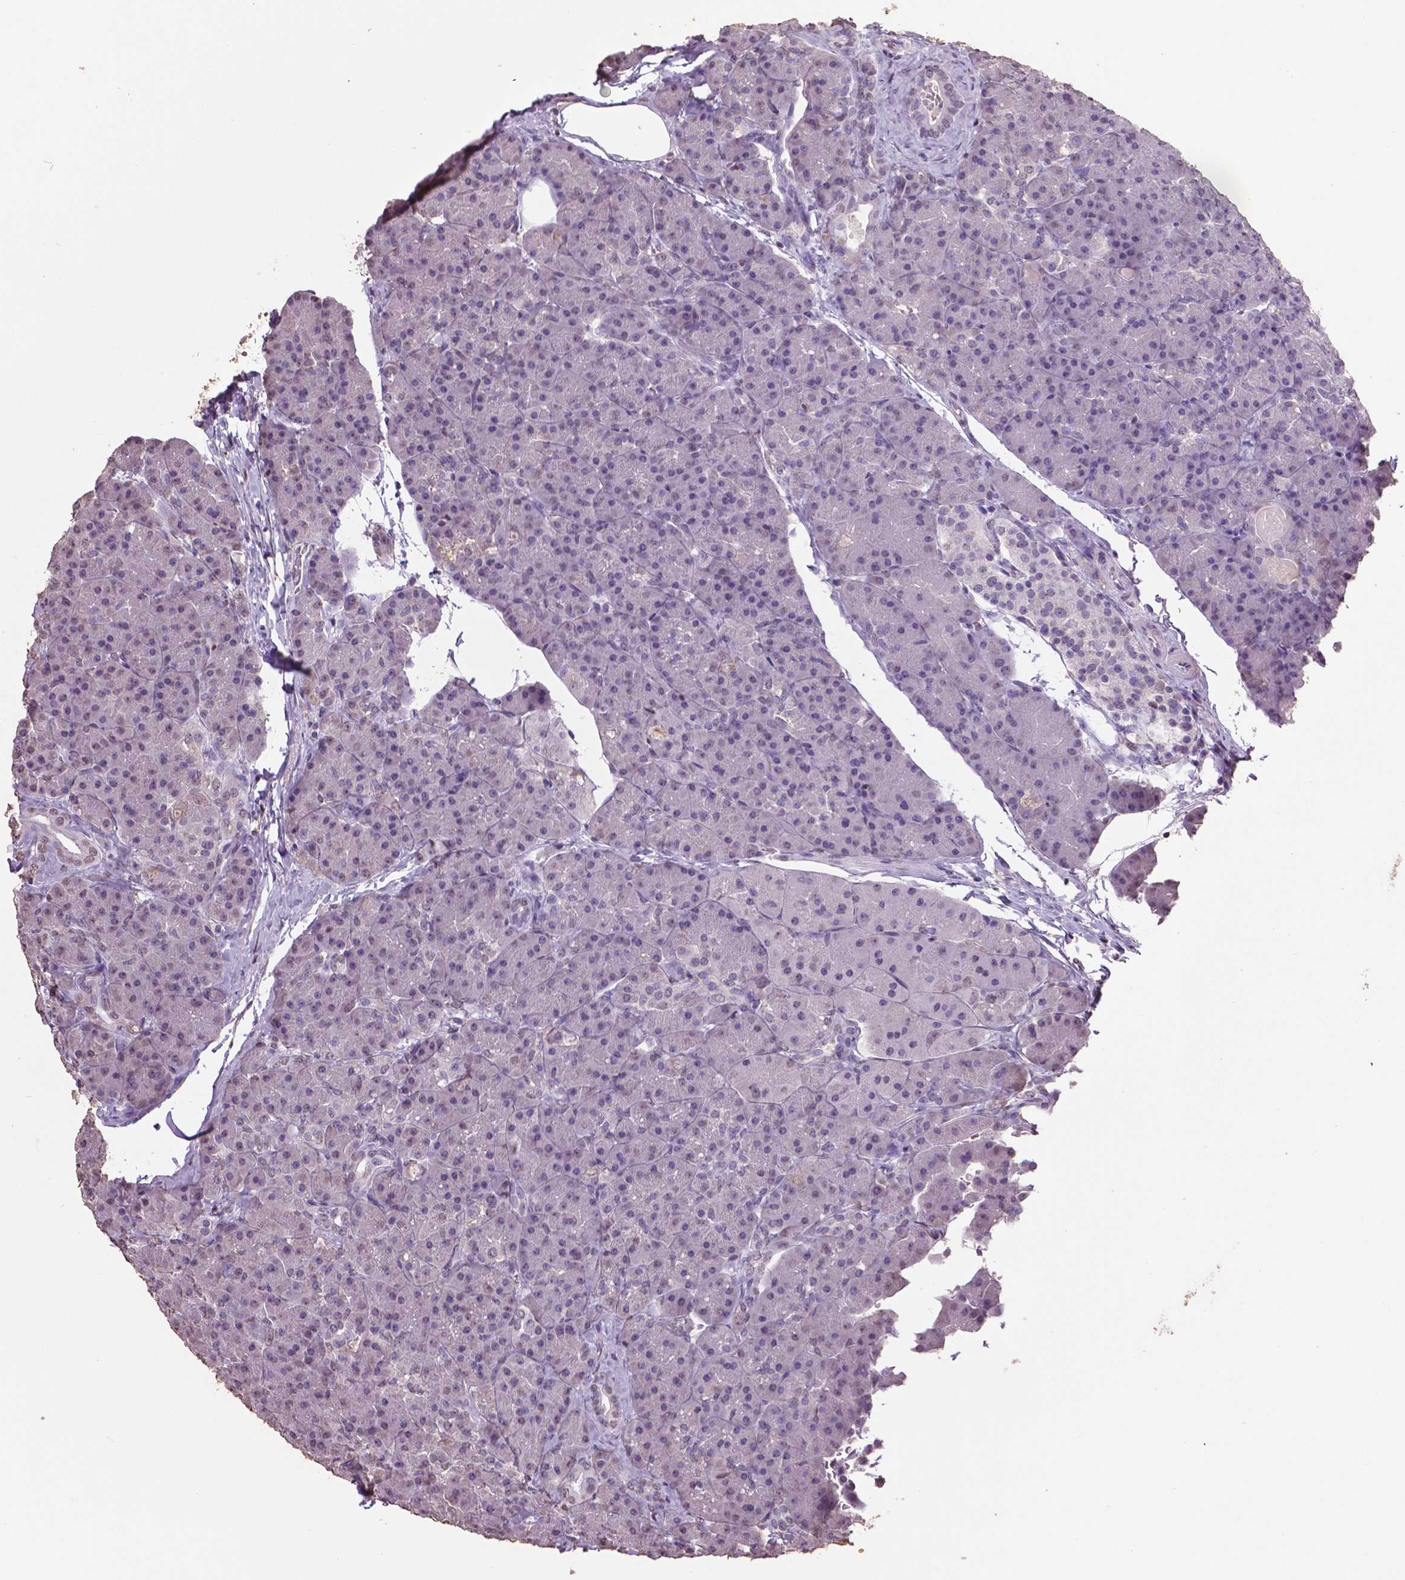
{"staining": {"intensity": "moderate", "quantity": "<25%", "location": "cytoplasmic/membranous"}, "tissue": "pancreas", "cell_type": "Exocrine glandular cells", "image_type": "normal", "snomed": [{"axis": "morphology", "description": "Normal tissue, NOS"}, {"axis": "topography", "description": "Pancreas"}], "caption": "Human pancreas stained for a protein (brown) demonstrates moderate cytoplasmic/membranous positive staining in approximately <25% of exocrine glandular cells.", "gene": "RUNX3", "patient": {"sex": "male", "age": 57}}